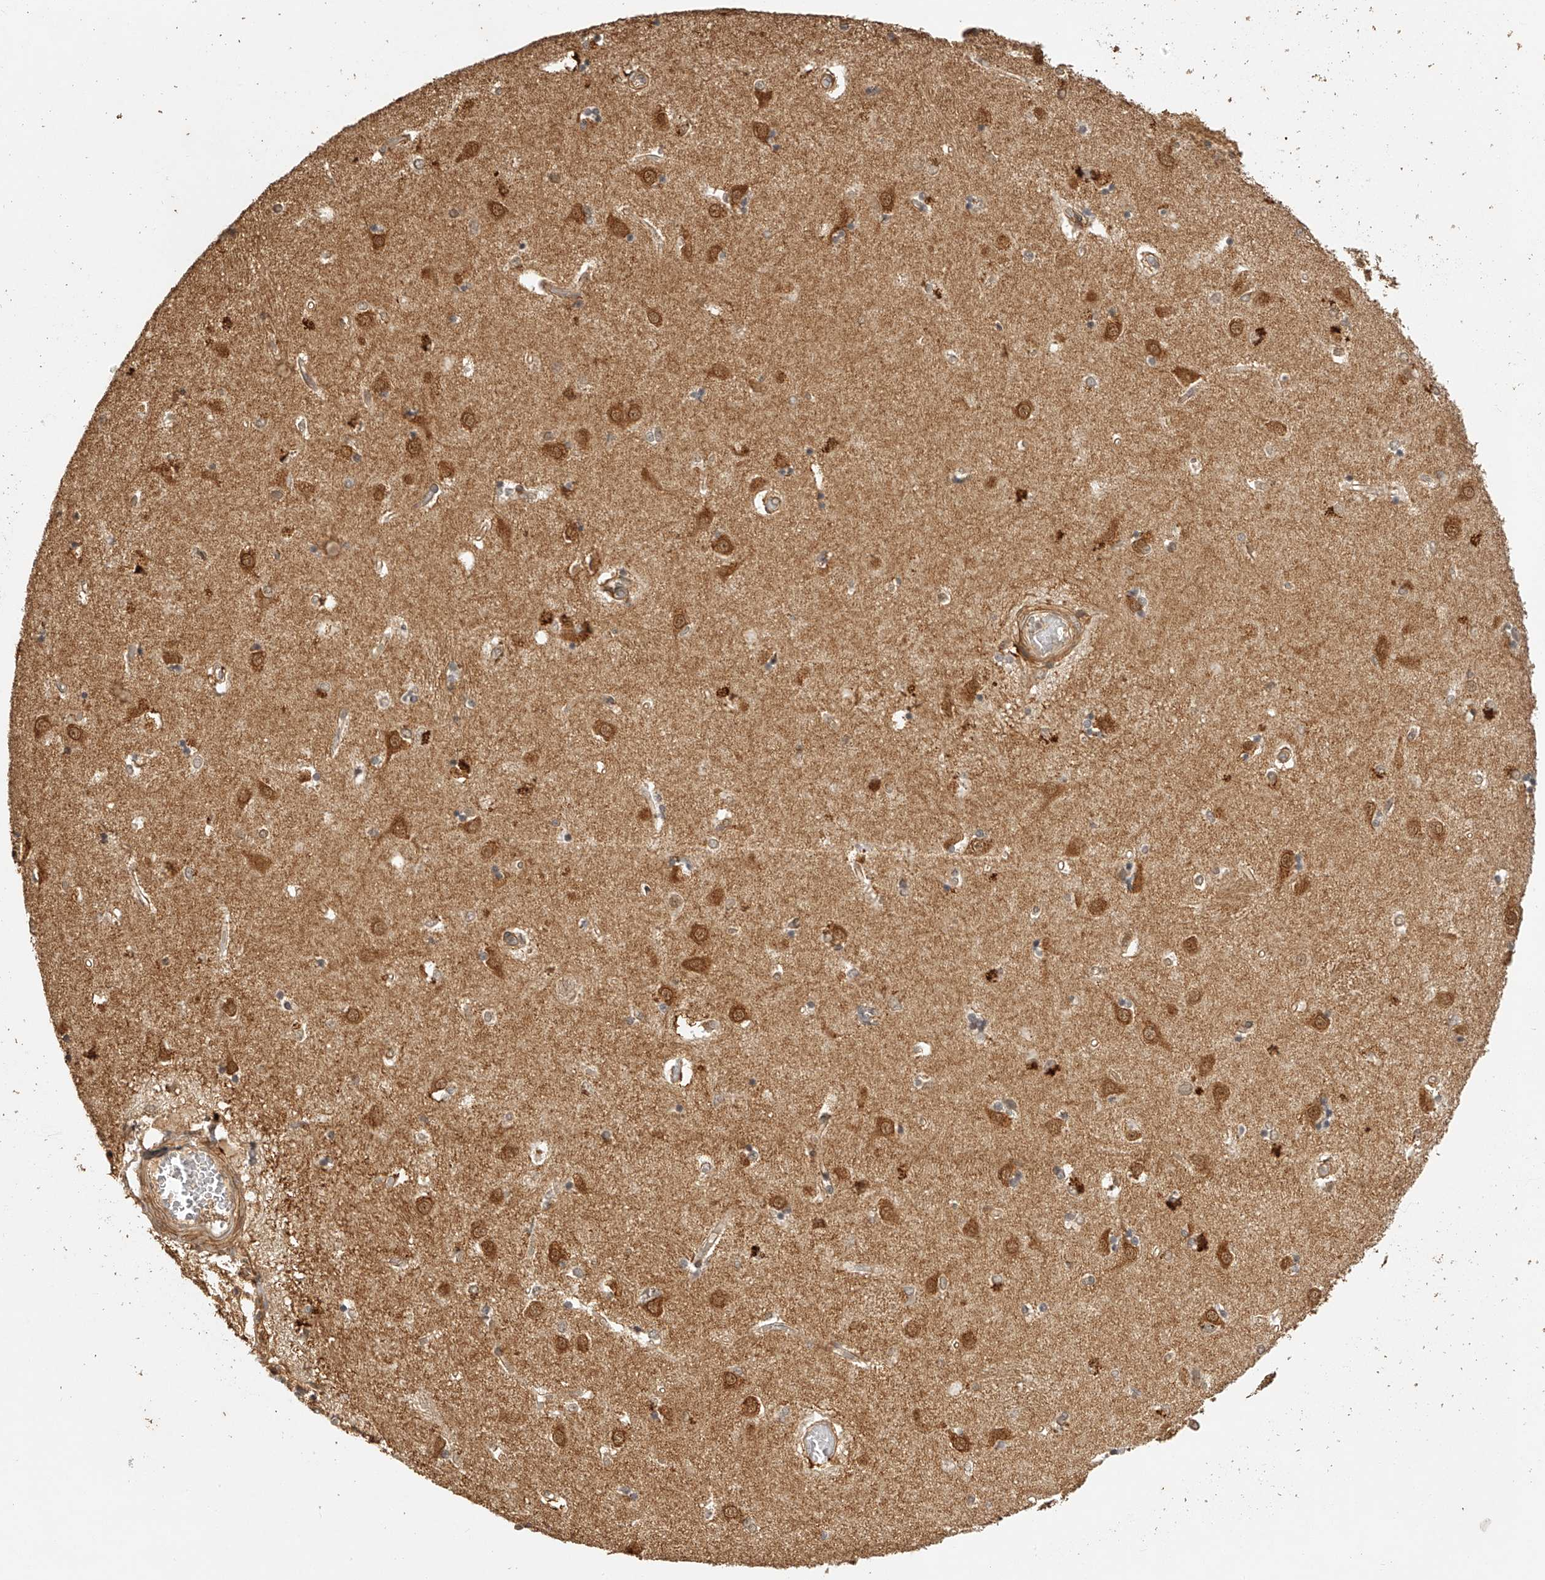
{"staining": {"intensity": "negative", "quantity": "none", "location": "none"}, "tissue": "caudate", "cell_type": "Glial cells", "image_type": "normal", "snomed": [{"axis": "morphology", "description": "Normal tissue, NOS"}, {"axis": "topography", "description": "Lateral ventricle wall"}], "caption": "Glial cells show no significant protein expression in unremarkable caudate. Nuclei are stained in blue.", "gene": "BCL2L11", "patient": {"sex": "male", "age": 45}}